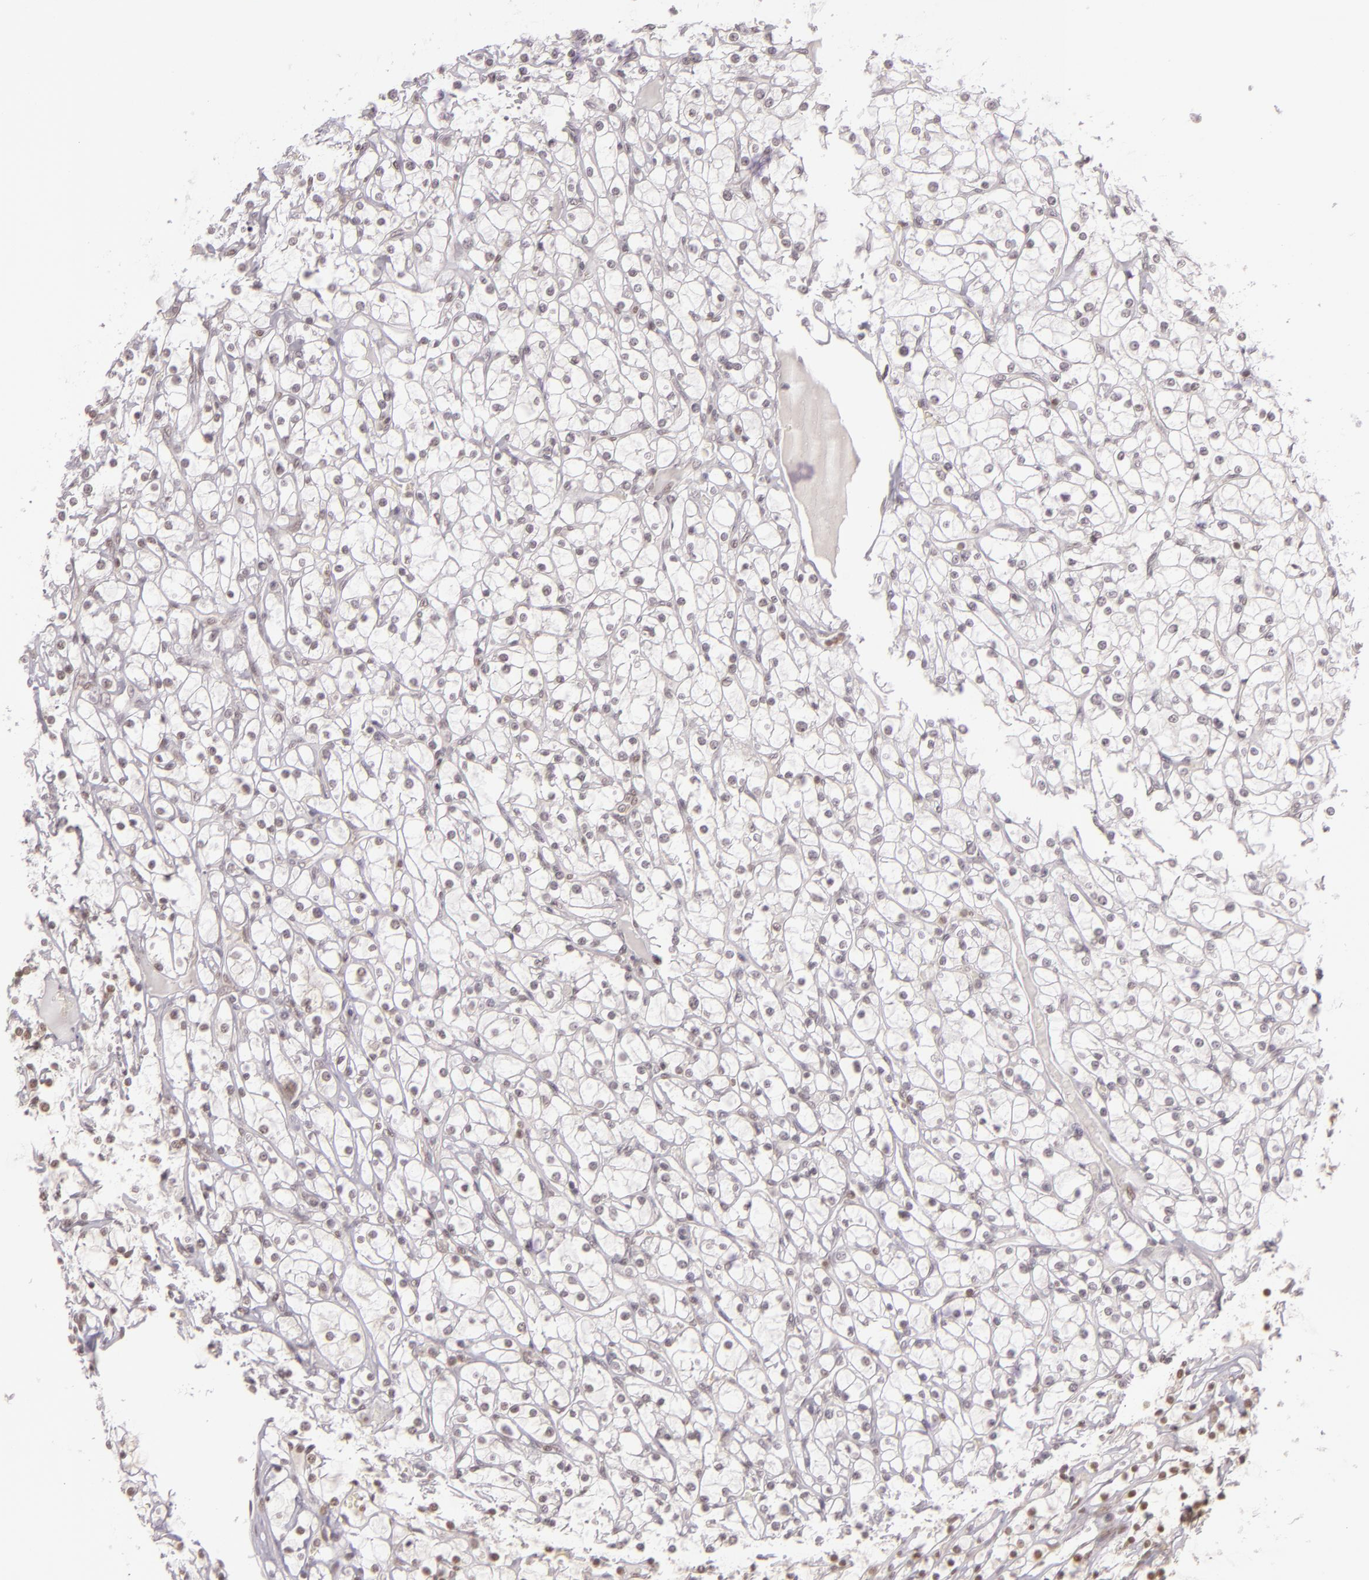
{"staining": {"intensity": "weak", "quantity": "<25%", "location": "nuclear"}, "tissue": "renal cancer", "cell_type": "Tumor cells", "image_type": "cancer", "snomed": [{"axis": "morphology", "description": "Adenocarcinoma, NOS"}, {"axis": "topography", "description": "Kidney"}], "caption": "There is no significant positivity in tumor cells of adenocarcinoma (renal). (DAB immunohistochemistry visualized using brightfield microscopy, high magnification).", "gene": "ZFX", "patient": {"sex": "female", "age": 73}}